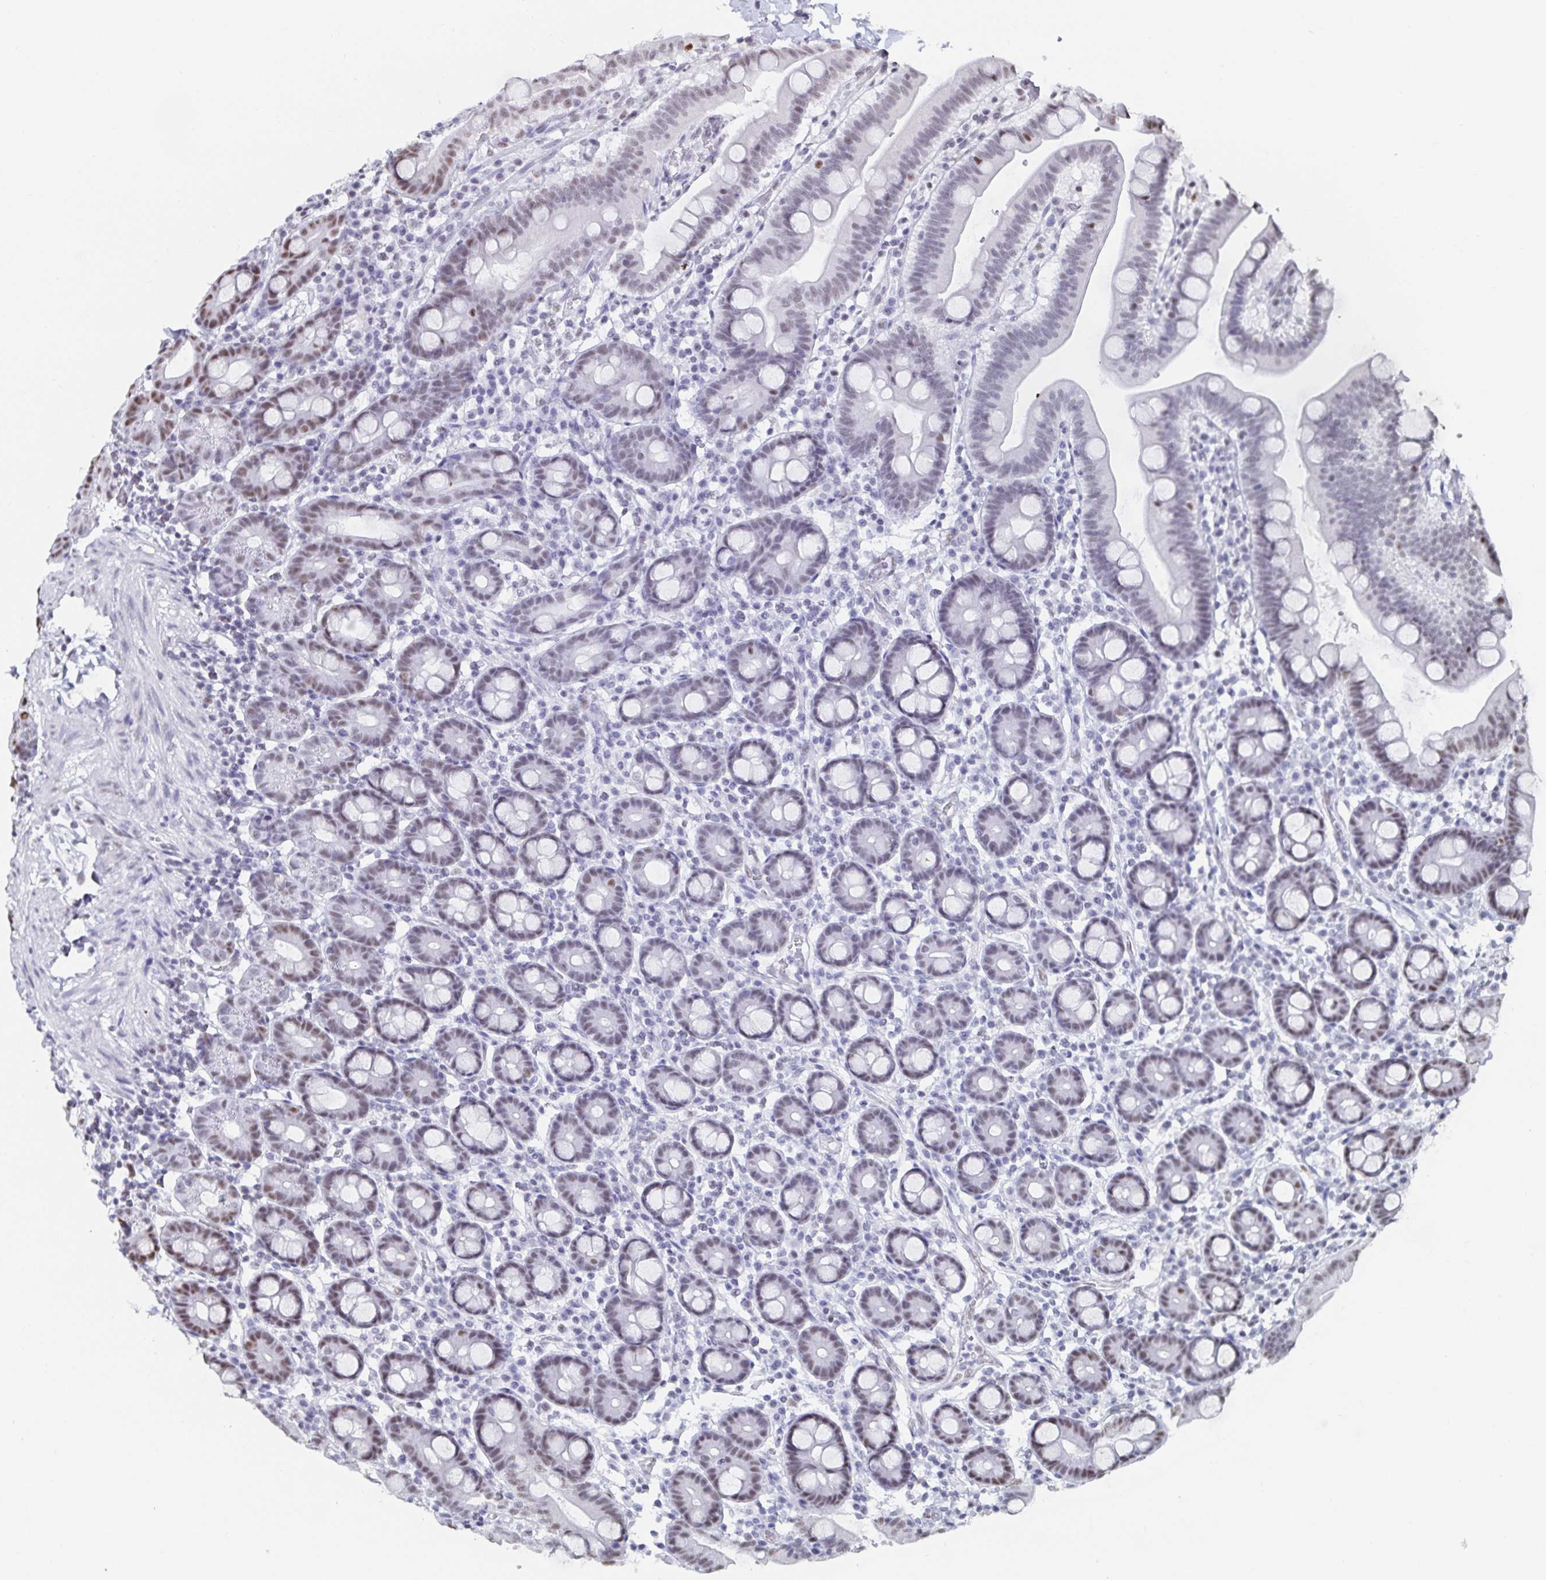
{"staining": {"intensity": "moderate", "quantity": "<25%", "location": "nuclear"}, "tissue": "duodenum", "cell_type": "Glandular cells", "image_type": "normal", "snomed": [{"axis": "morphology", "description": "Normal tissue, NOS"}, {"axis": "topography", "description": "Pancreas"}, {"axis": "topography", "description": "Duodenum"}], "caption": "Immunohistochemical staining of unremarkable human duodenum displays low levels of moderate nuclear positivity in approximately <25% of glandular cells.", "gene": "DDX39B", "patient": {"sex": "male", "age": 59}}